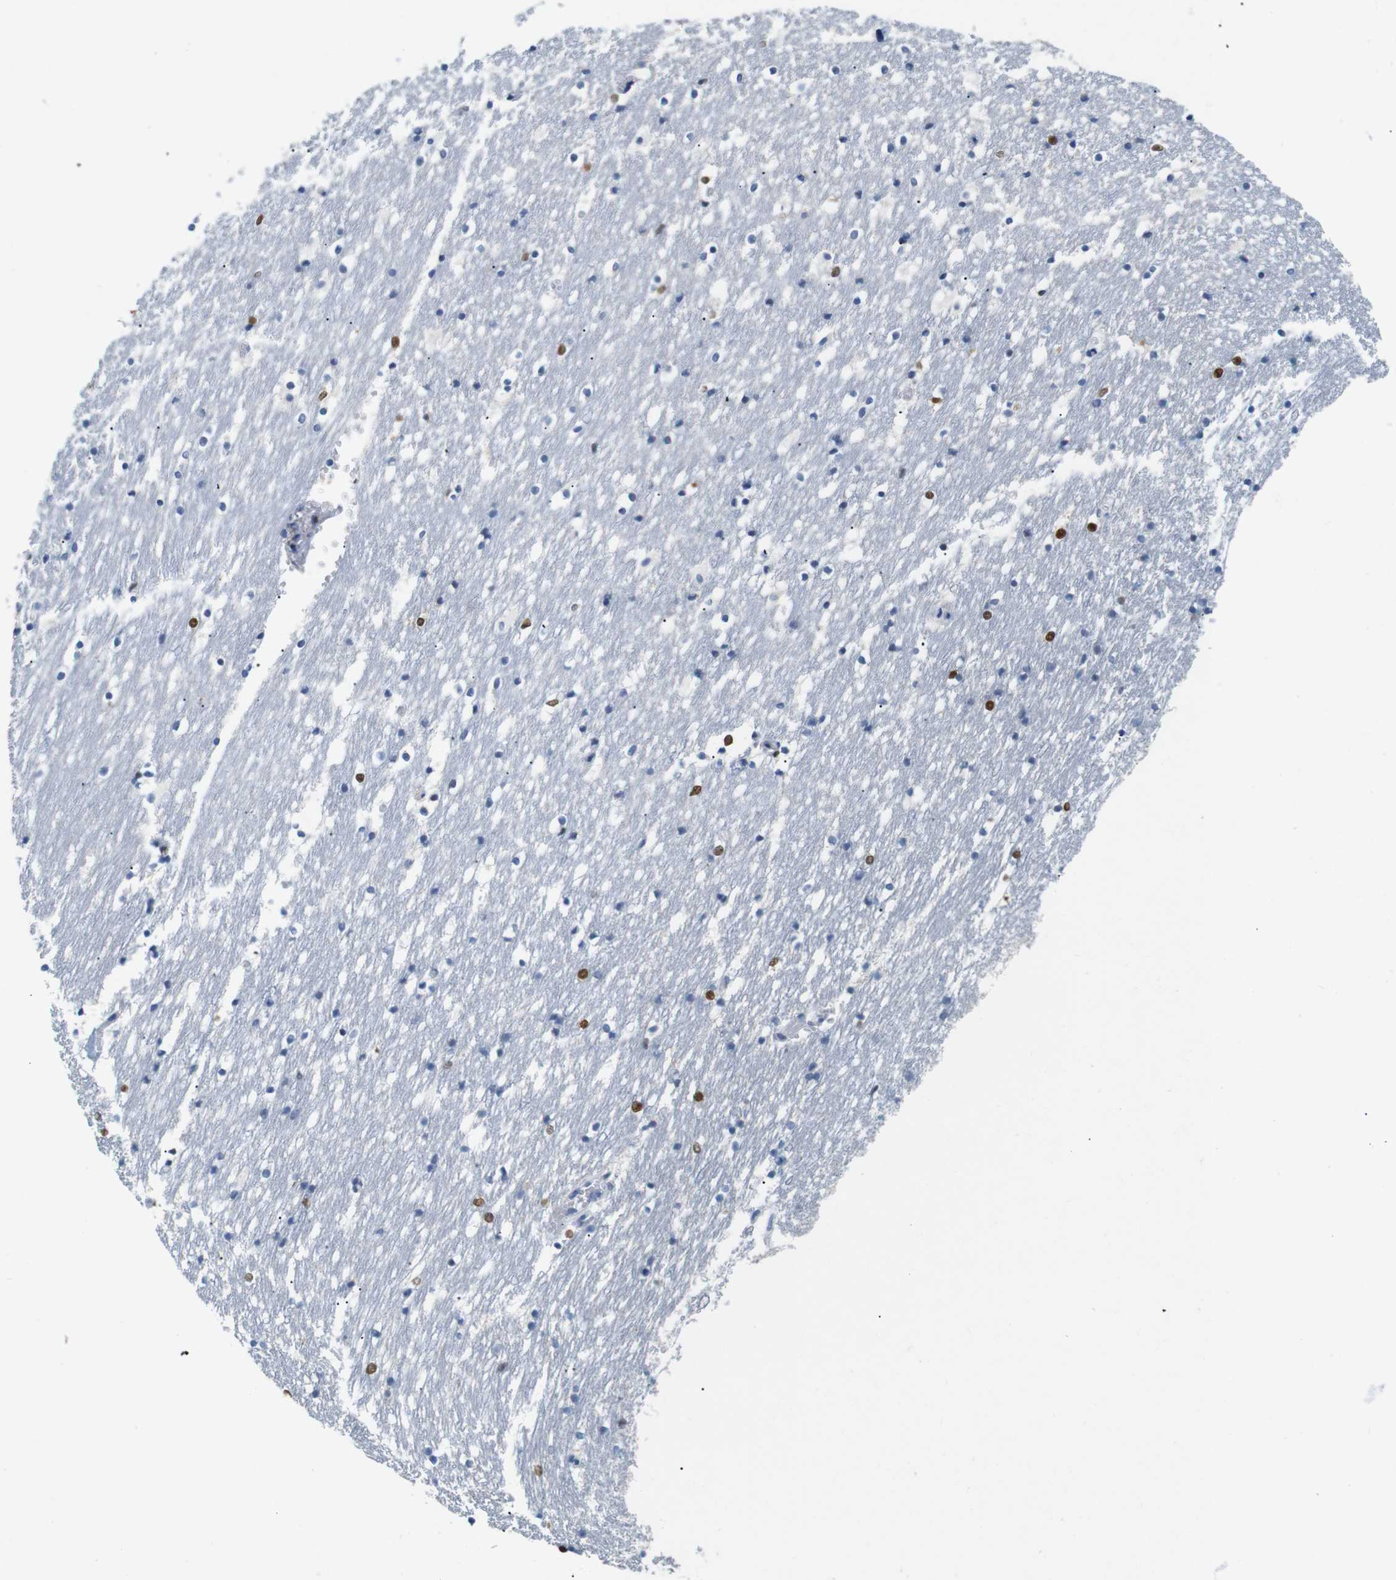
{"staining": {"intensity": "strong", "quantity": "<25%", "location": "nuclear"}, "tissue": "caudate", "cell_type": "Glial cells", "image_type": "normal", "snomed": [{"axis": "morphology", "description": "Normal tissue, NOS"}, {"axis": "topography", "description": "Lateral ventricle wall"}], "caption": "Immunohistochemical staining of normal human caudate demonstrates strong nuclear protein positivity in approximately <25% of glial cells.", "gene": "IRF8", "patient": {"sex": "male", "age": 45}}